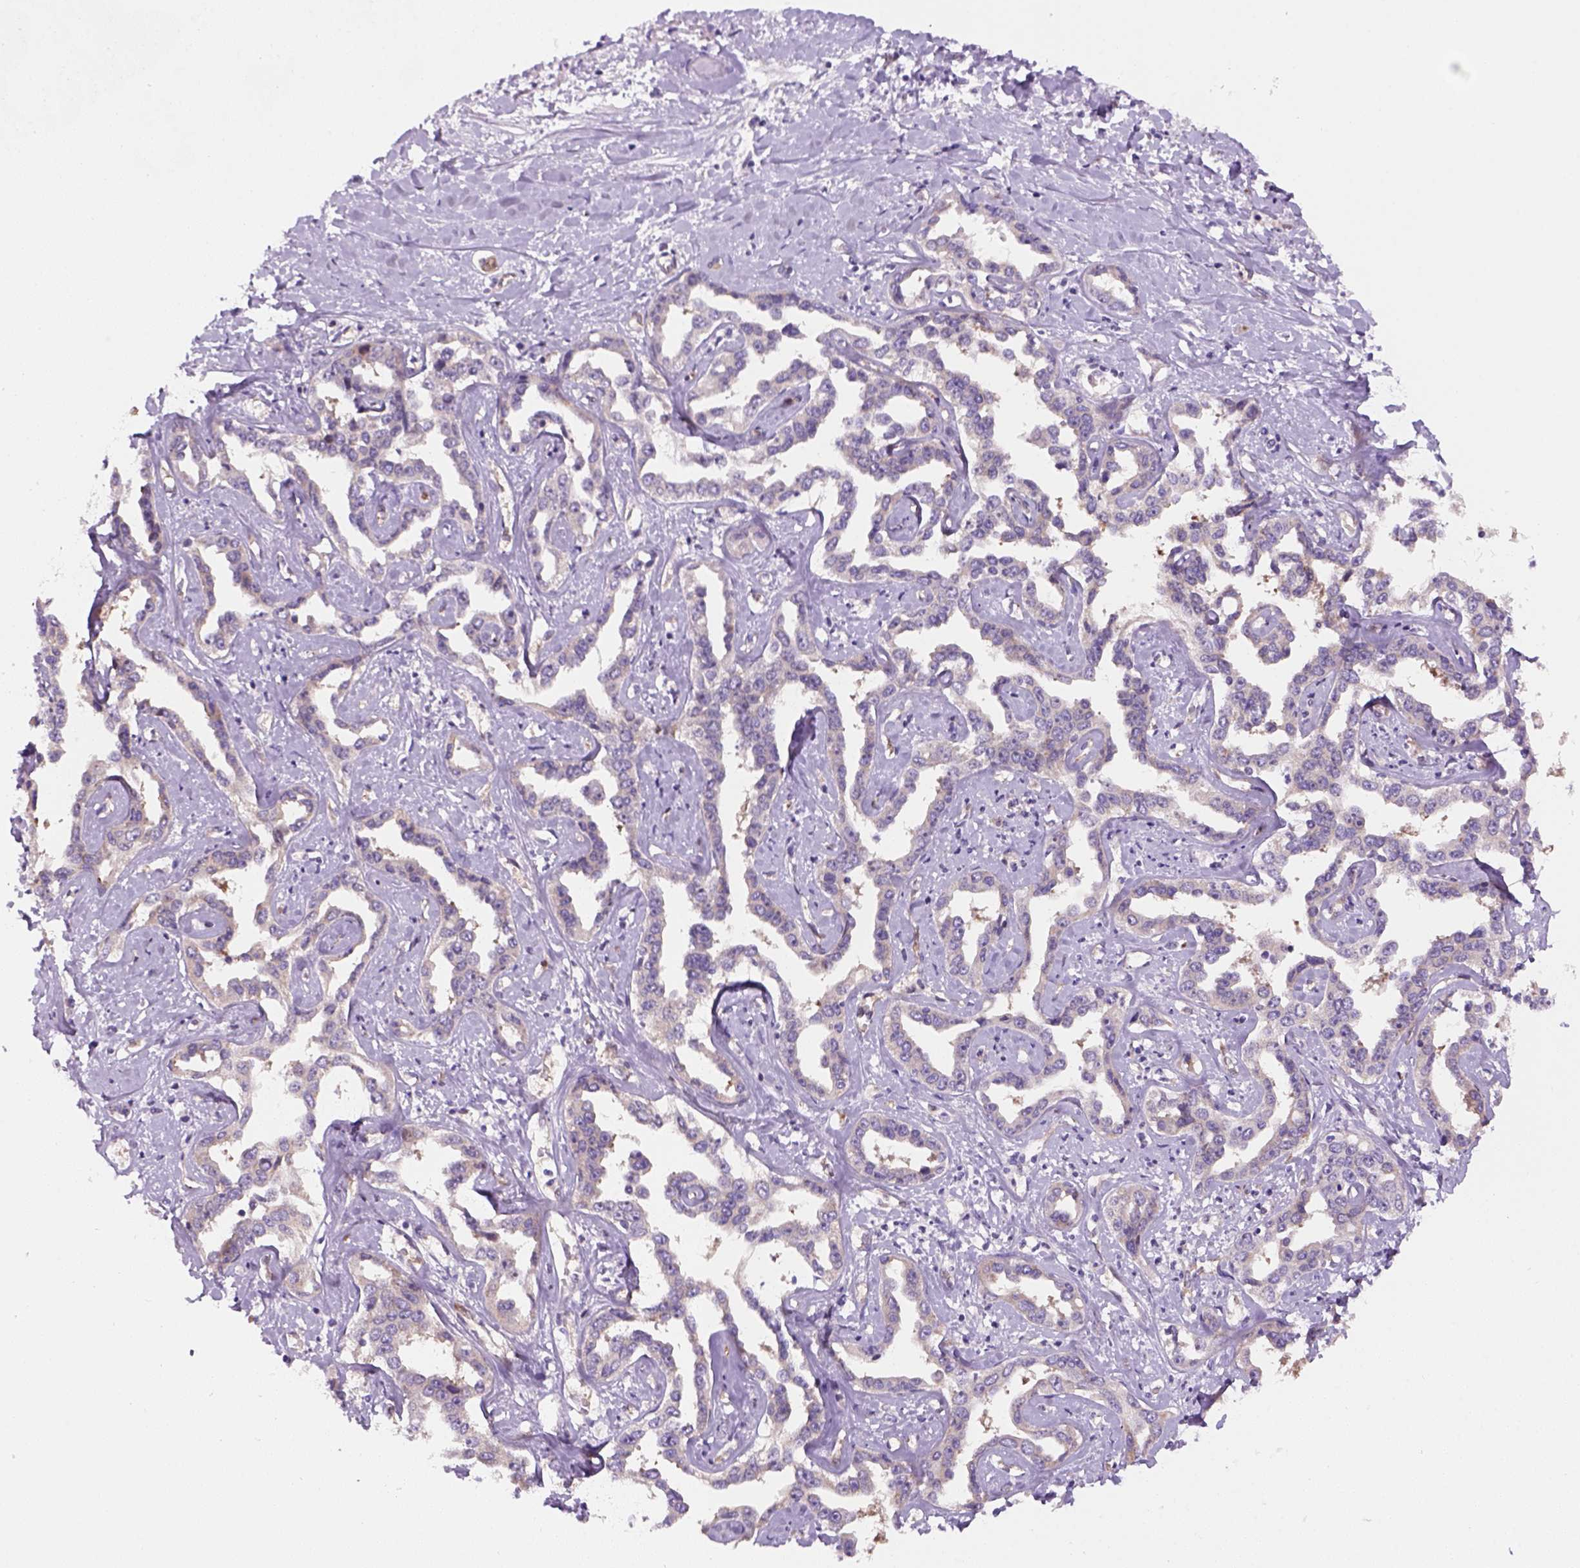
{"staining": {"intensity": "negative", "quantity": "none", "location": "none"}, "tissue": "liver cancer", "cell_type": "Tumor cells", "image_type": "cancer", "snomed": [{"axis": "morphology", "description": "Cholangiocarcinoma"}, {"axis": "topography", "description": "Liver"}], "caption": "Immunohistochemical staining of cholangiocarcinoma (liver) displays no significant staining in tumor cells. (Immunohistochemistry, brightfield microscopy, high magnification).", "gene": "VSTM5", "patient": {"sex": "male", "age": 59}}